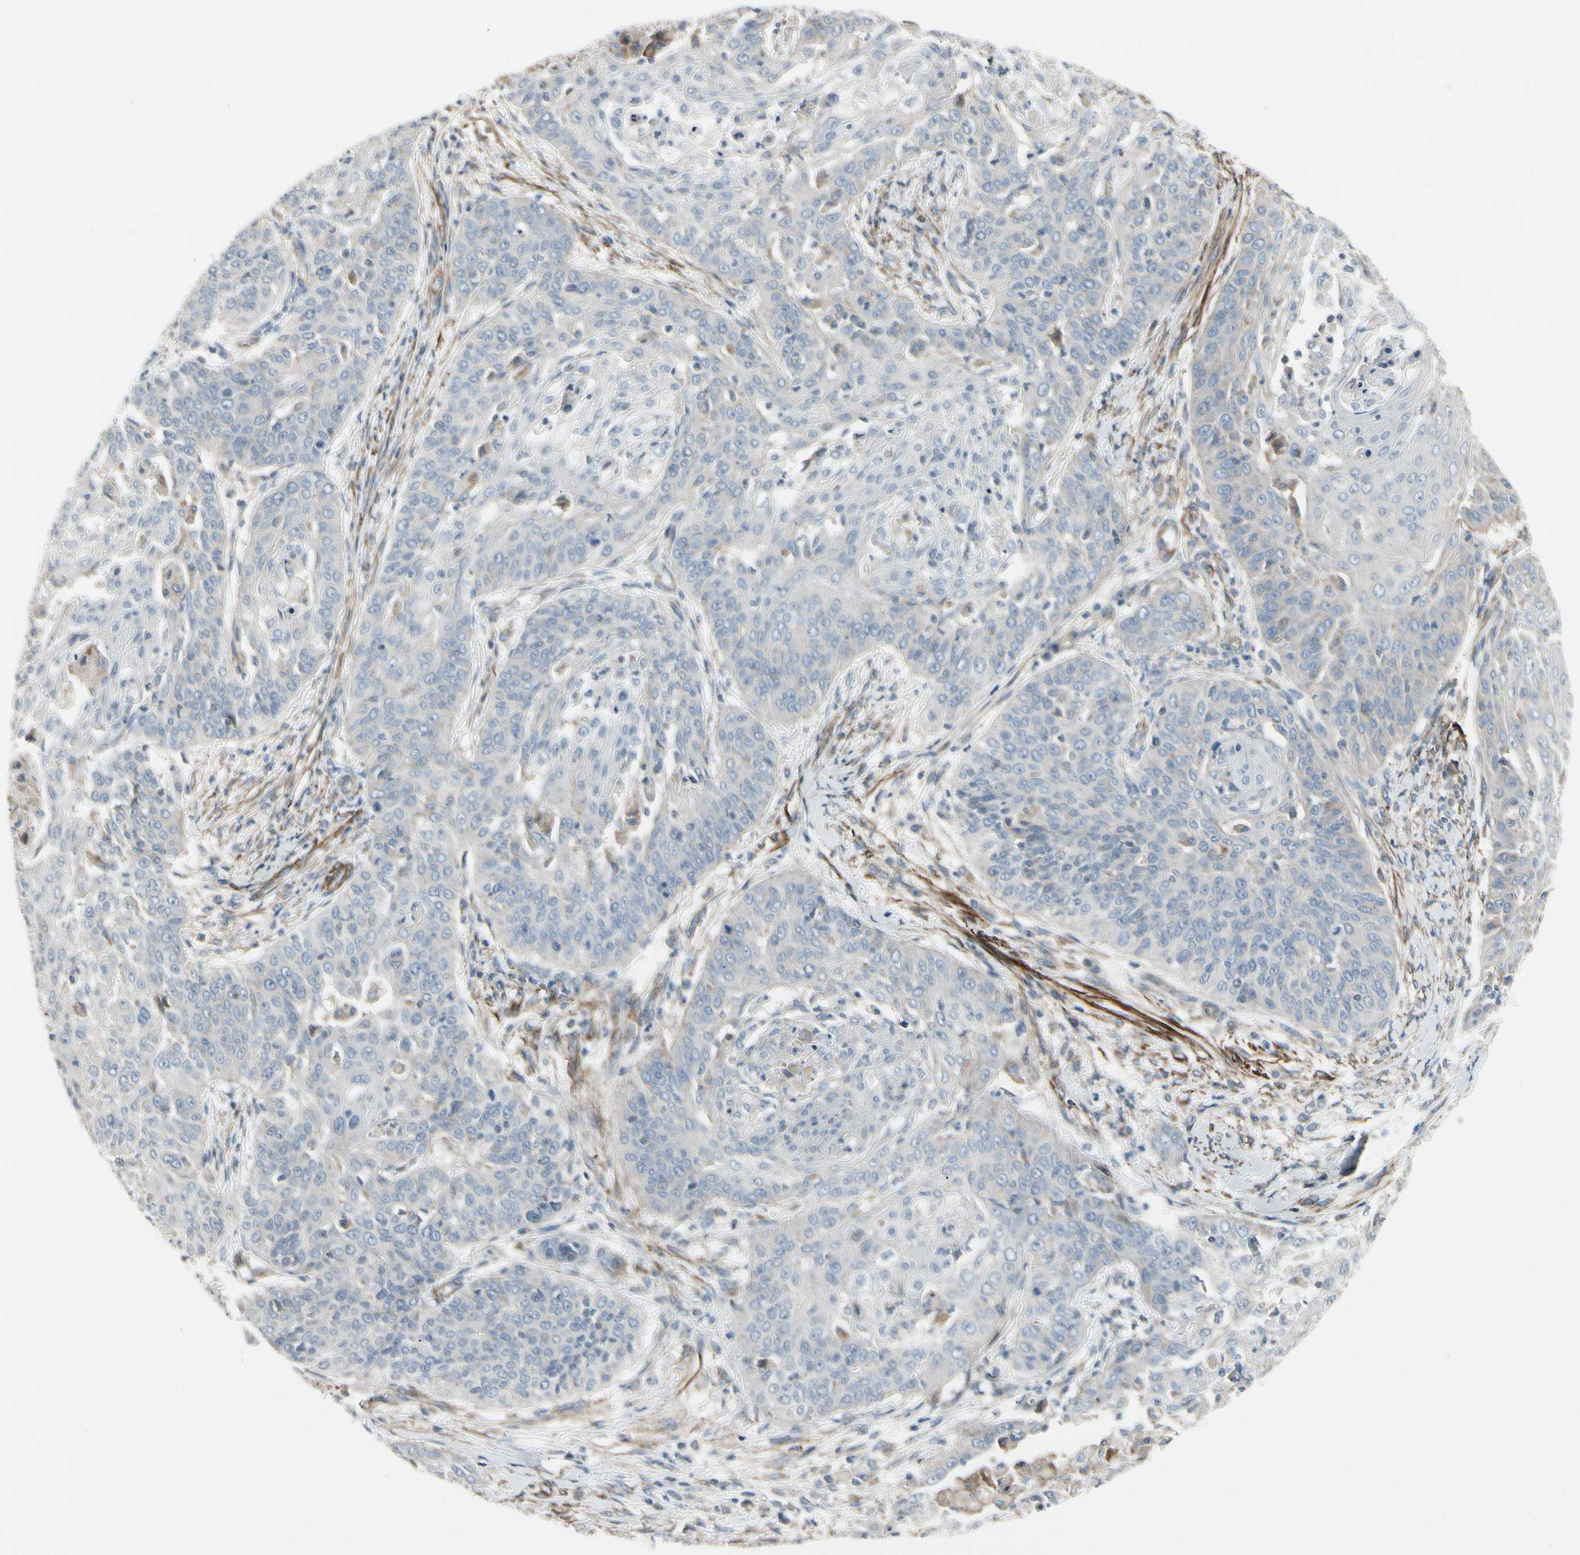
{"staining": {"intensity": "negative", "quantity": "none", "location": "none"}, "tissue": "cervical cancer", "cell_type": "Tumor cells", "image_type": "cancer", "snomed": [{"axis": "morphology", "description": "Squamous cell carcinoma, NOS"}, {"axis": "topography", "description": "Cervix"}], "caption": "DAB immunohistochemical staining of human cervical squamous cell carcinoma demonstrates no significant expression in tumor cells.", "gene": "TPM1", "patient": {"sex": "female", "age": 64}}